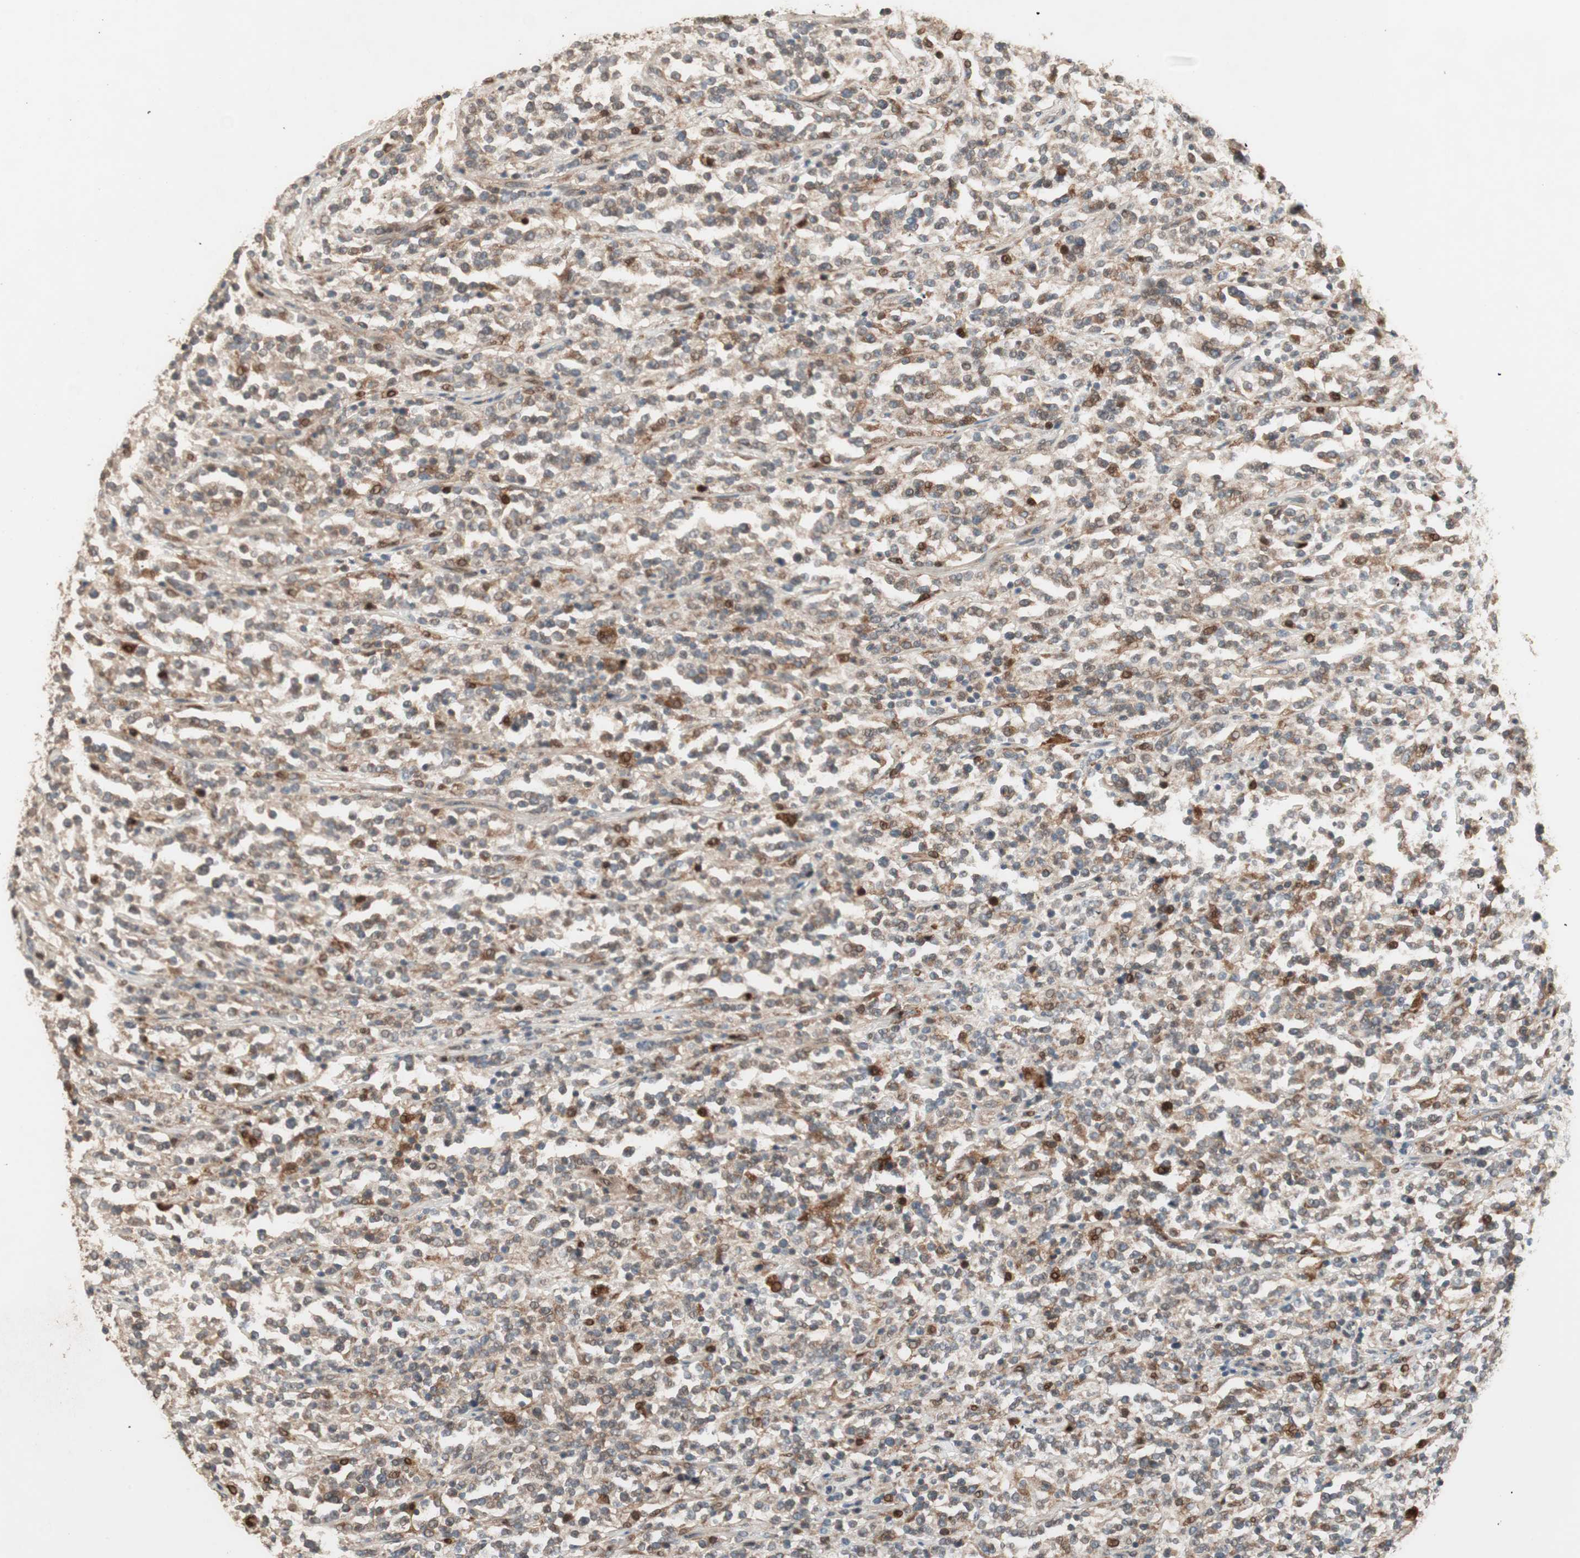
{"staining": {"intensity": "moderate", "quantity": ">75%", "location": "cytoplasmic/membranous"}, "tissue": "lymphoma", "cell_type": "Tumor cells", "image_type": "cancer", "snomed": [{"axis": "morphology", "description": "Malignant lymphoma, non-Hodgkin's type, High grade"}, {"axis": "topography", "description": "Soft tissue"}], "caption": "Immunohistochemical staining of human high-grade malignant lymphoma, non-Hodgkin's type demonstrates medium levels of moderate cytoplasmic/membranous positivity in about >75% of tumor cells. Immunohistochemistry stains the protein in brown and the nuclei are stained blue.", "gene": "RARRES1", "patient": {"sex": "male", "age": 18}}